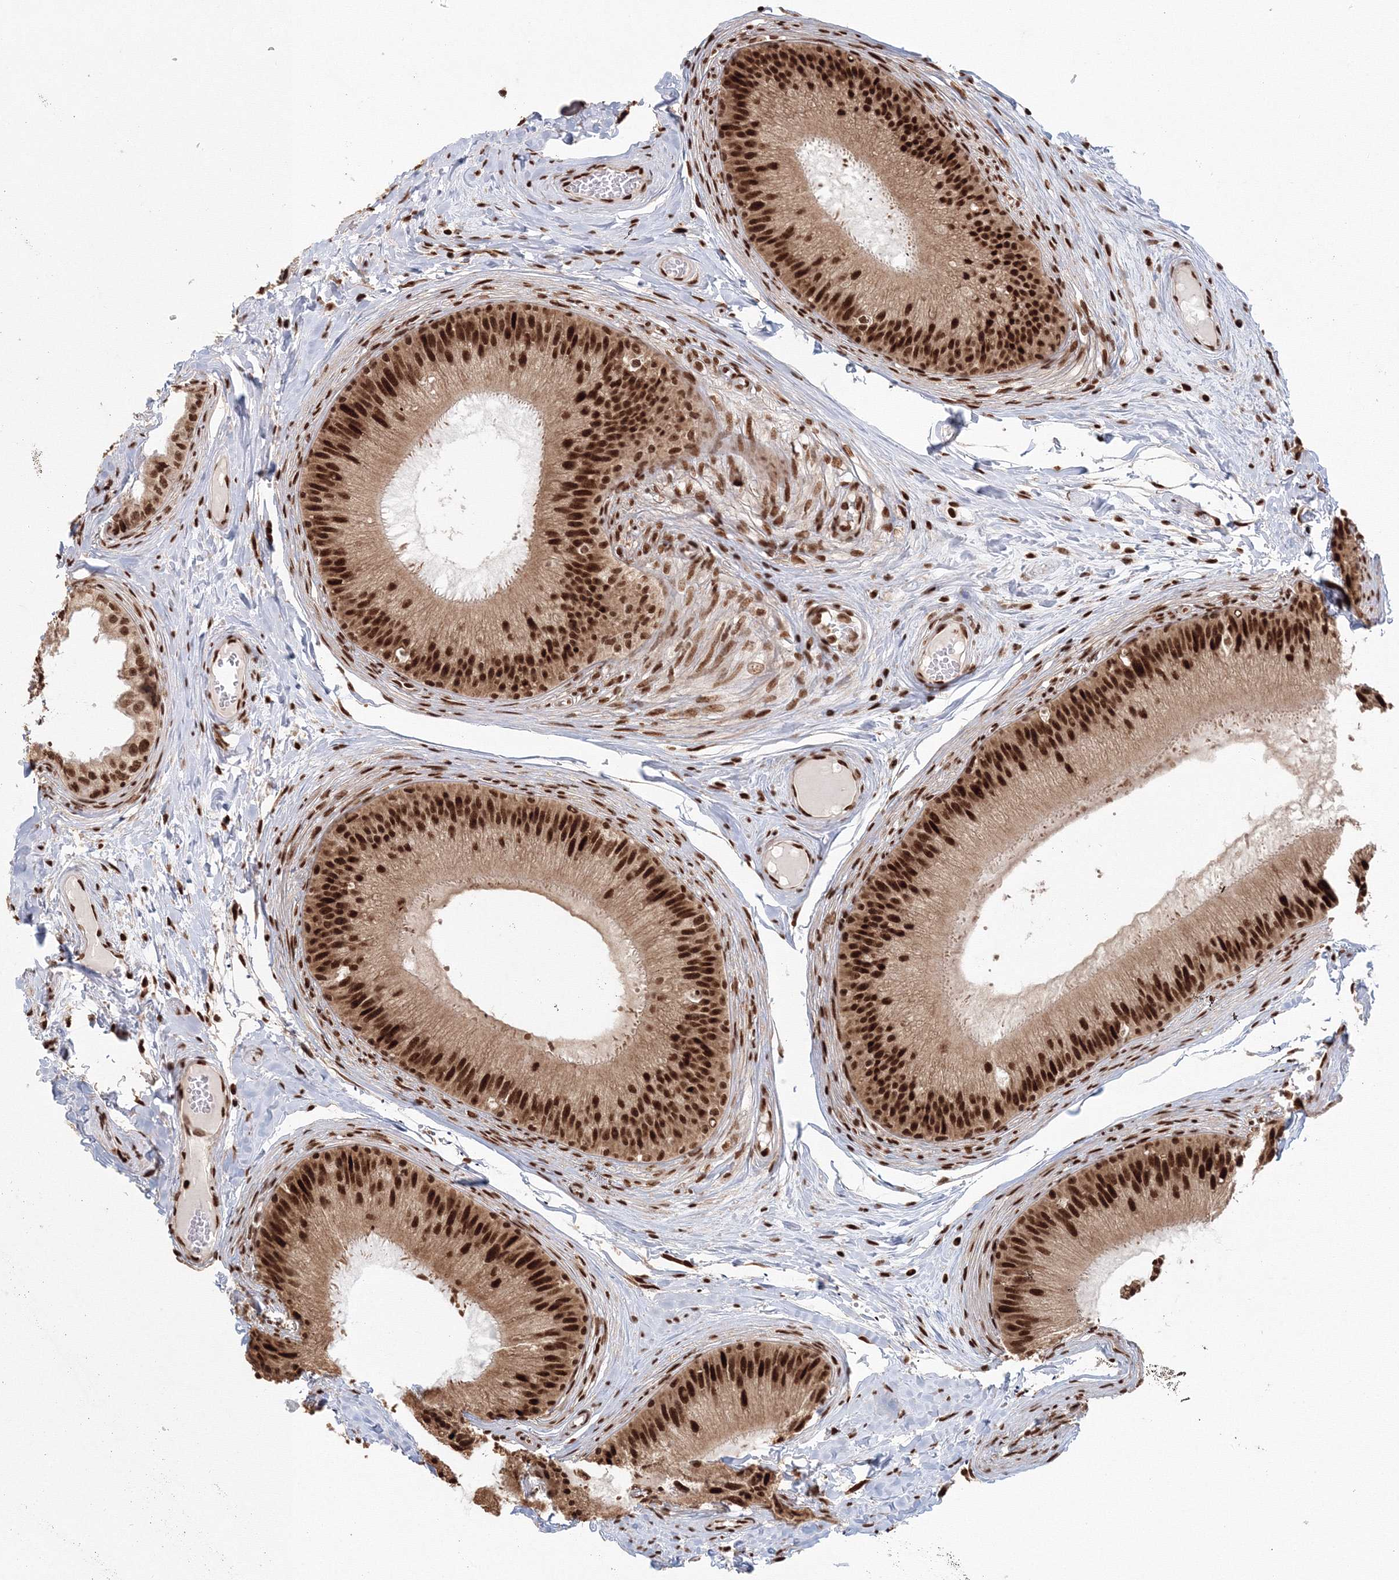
{"staining": {"intensity": "strong", "quantity": ">75%", "location": "nuclear"}, "tissue": "epididymis", "cell_type": "Glandular cells", "image_type": "normal", "snomed": [{"axis": "morphology", "description": "Normal tissue, NOS"}, {"axis": "topography", "description": "Epididymis"}], "caption": "Immunohistochemical staining of unremarkable epididymis shows >75% levels of strong nuclear protein staining in about >75% of glandular cells. The staining was performed using DAB to visualize the protein expression in brown, while the nuclei were stained in blue with hematoxylin (Magnification: 20x).", "gene": "KIF20A", "patient": {"sex": "male", "age": 31}}